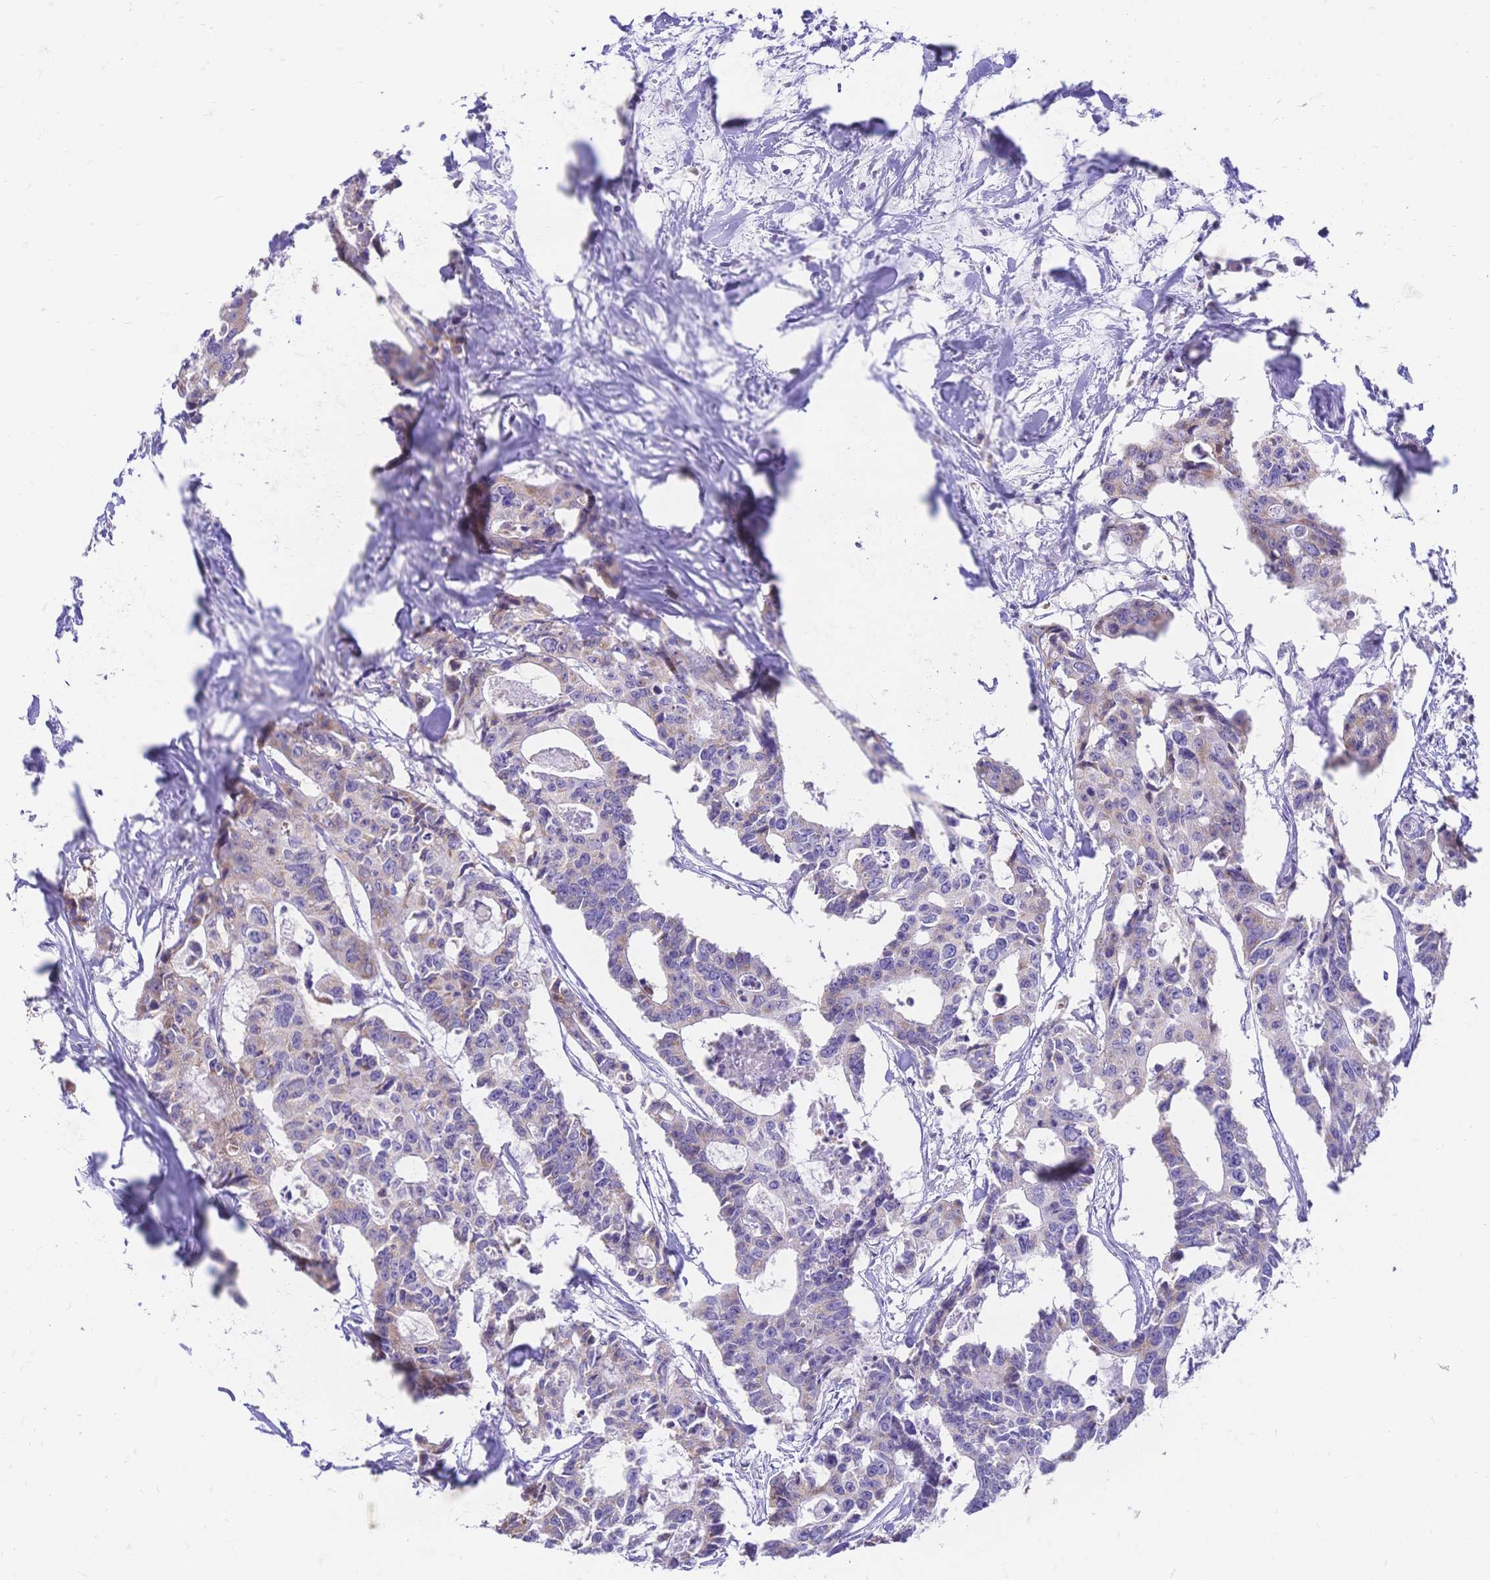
{"staining": {"intensity": "weak", "quantity": "25%-75%", "location": "cytoplasmic/membranous"}, "tissue": "colorectal cancer", "cell_type": "Tumor cells", "image_type": "cancer", "snomed": [{"axis": "morphology", "description": "Adenocarcinoma, NOS"}, {"axis": "topography", "description": "Rectum"}], "caption": "Human colorectal adenocarcinoma stained with a brown dye displays weak cytoplasmic/membranous positive staining in about 25%-75% of tumor cells.", "gene": "CLEC18B", "patient": {"sex": "male", "age": 57}}